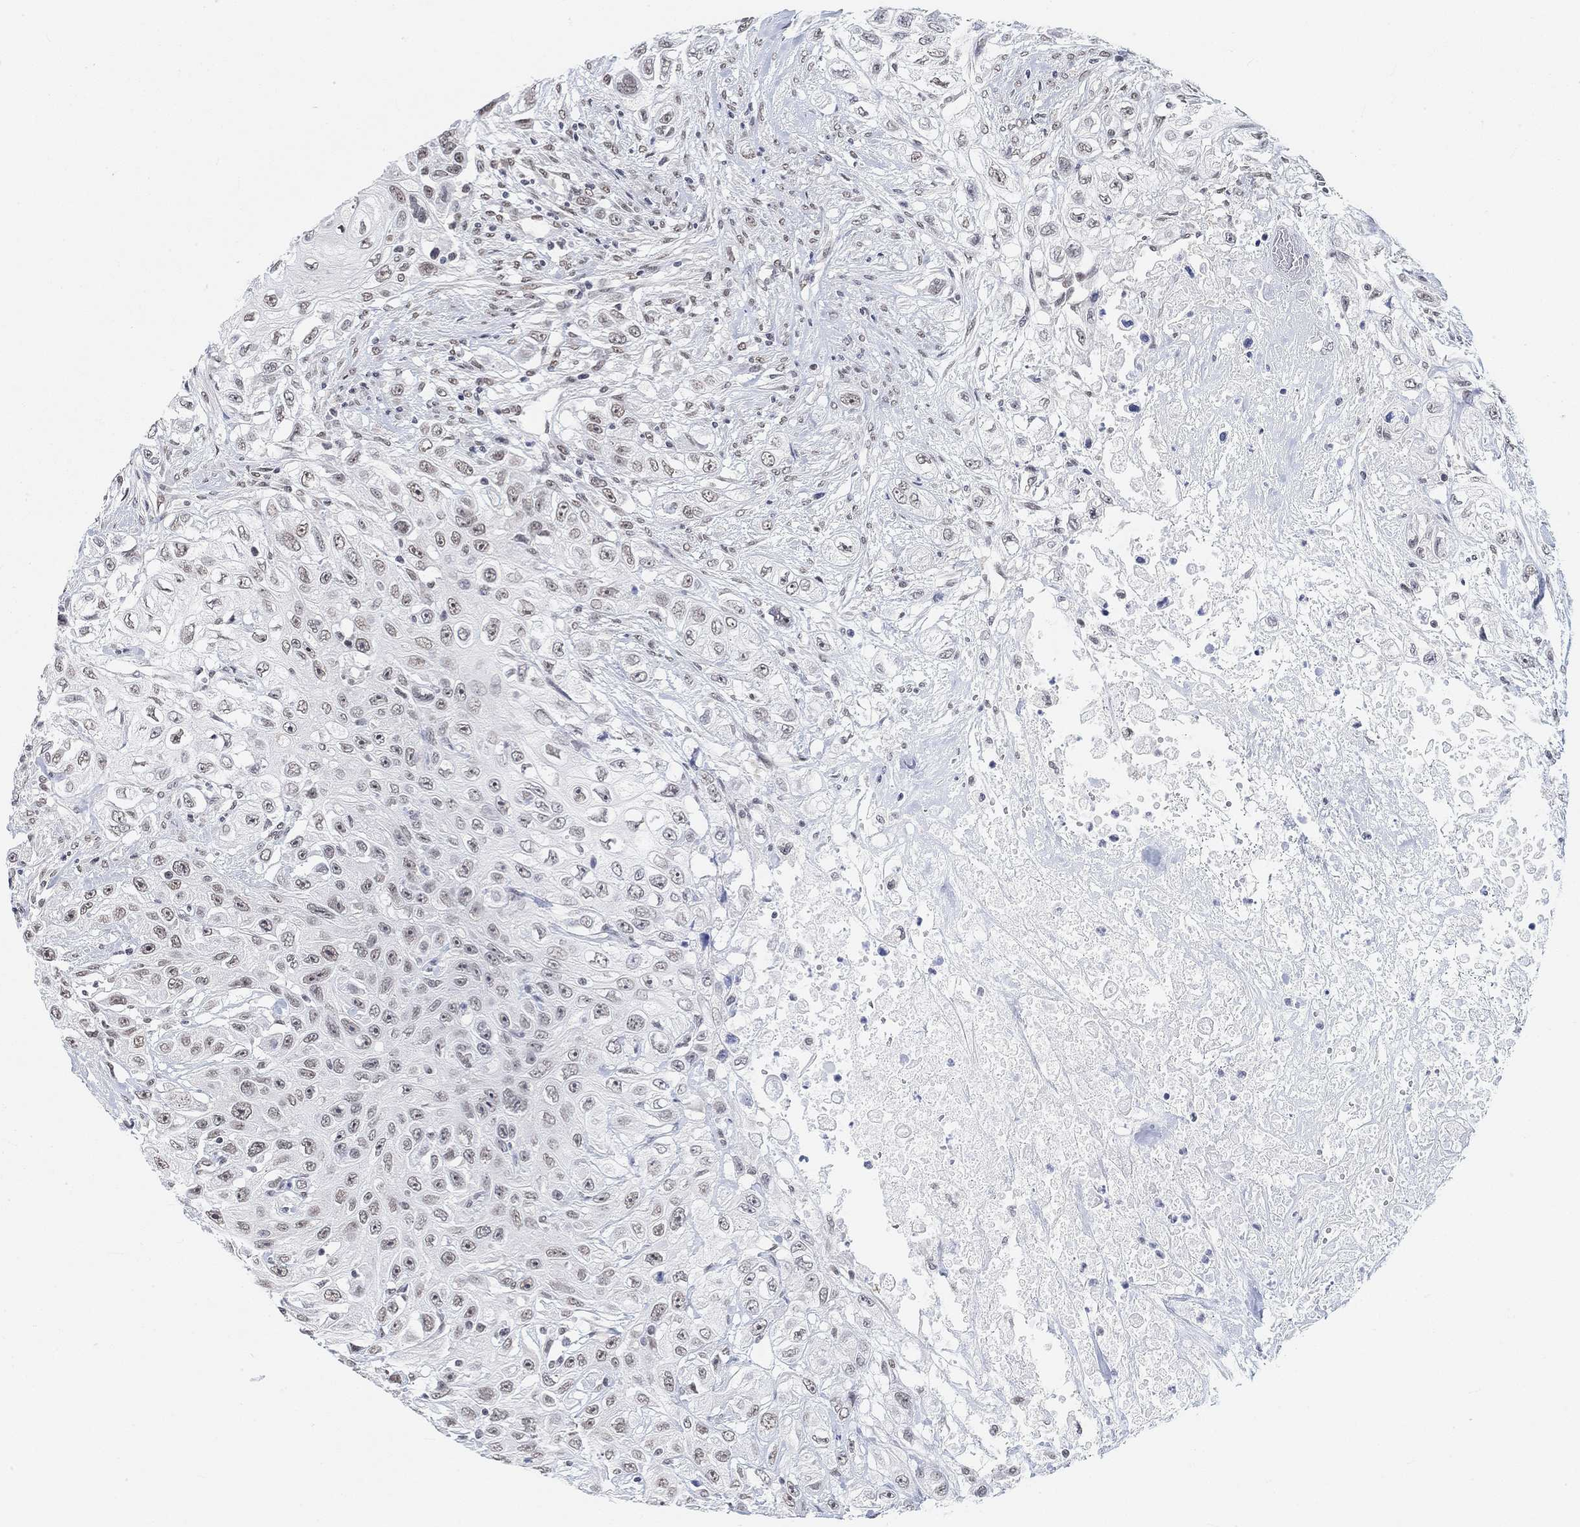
{"staining": {"intensity": "weak", "quantity": "25%-75%", "location": "nuclear"}, "tissue": "urothelial cancer", "cell_type": "Tumor cells", "image_type": "cancer", "snomed": [{"axis": "morphology", "description": "Urothelial carcinoma, High grade"}, {"axis": "topography", "description": "Urinary bladder"}], "caption": "Human high-grade urothelial carcinoma stained with a protein marker shows weak staining in tumor cells.", "gene": "PURG", "patient": {"sex": "female", "age": 56}}